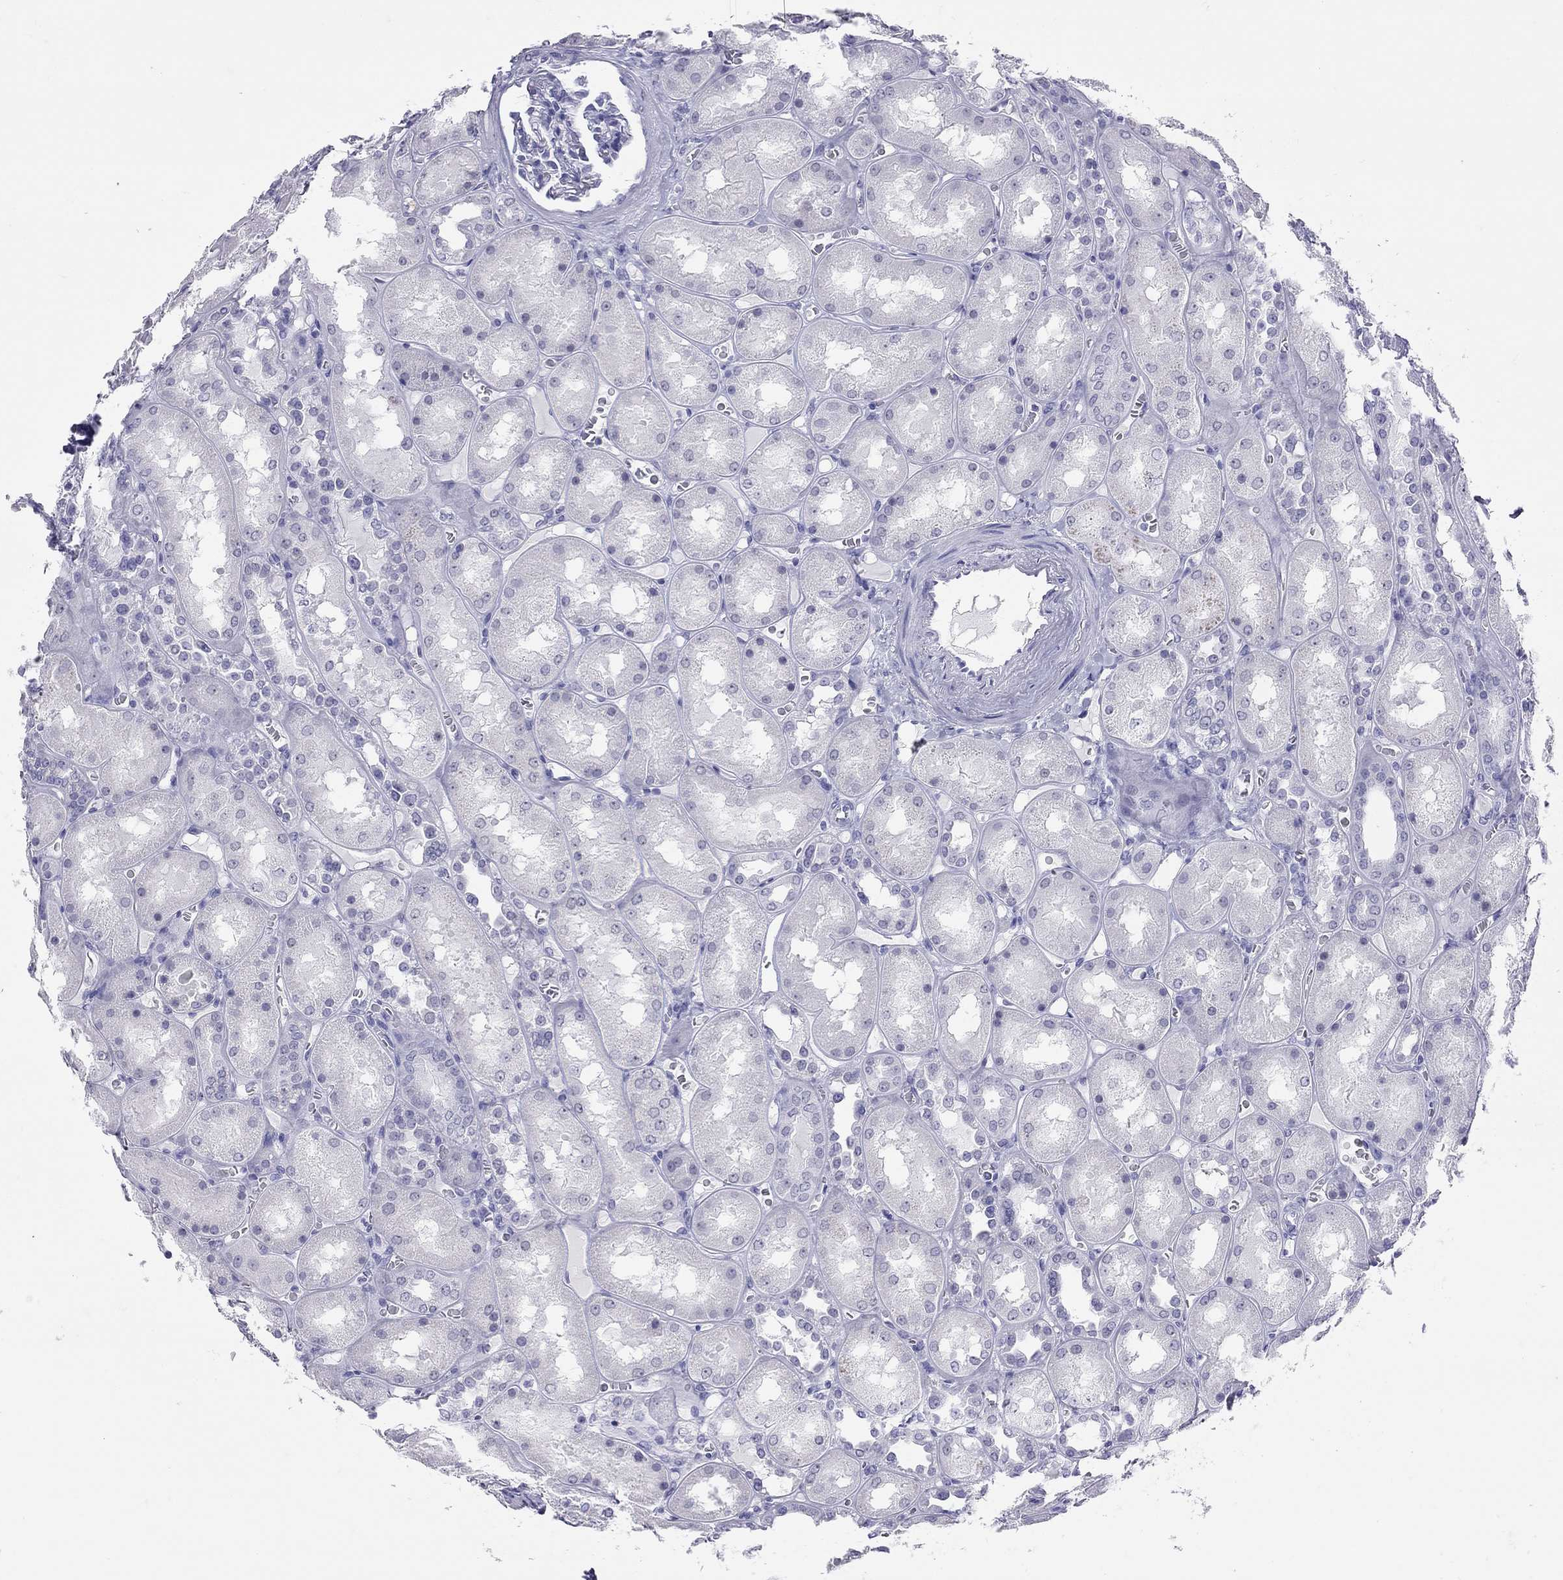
{"staining": {"intensity": "negative", "quantity": "none", "location": "none"}, "tissue": "kidney", "cell_type": "Cells in glomeruli", "image_type": "normal", "snomed": [{"axis": "morphology", "description": "Normal tissue, NOS"}, {"axis": "topography", "description": "Kidney"}], "caption": "IHC micrograph of unremarkable kidney: human kidney stained with DAB reveals no significant protein positivity in cells in glomeruli. (Brightfield microscopy of DAB IHC at high magnification).", "gene": "LYAR", "patient": {"sex": "male", "age": 73}}